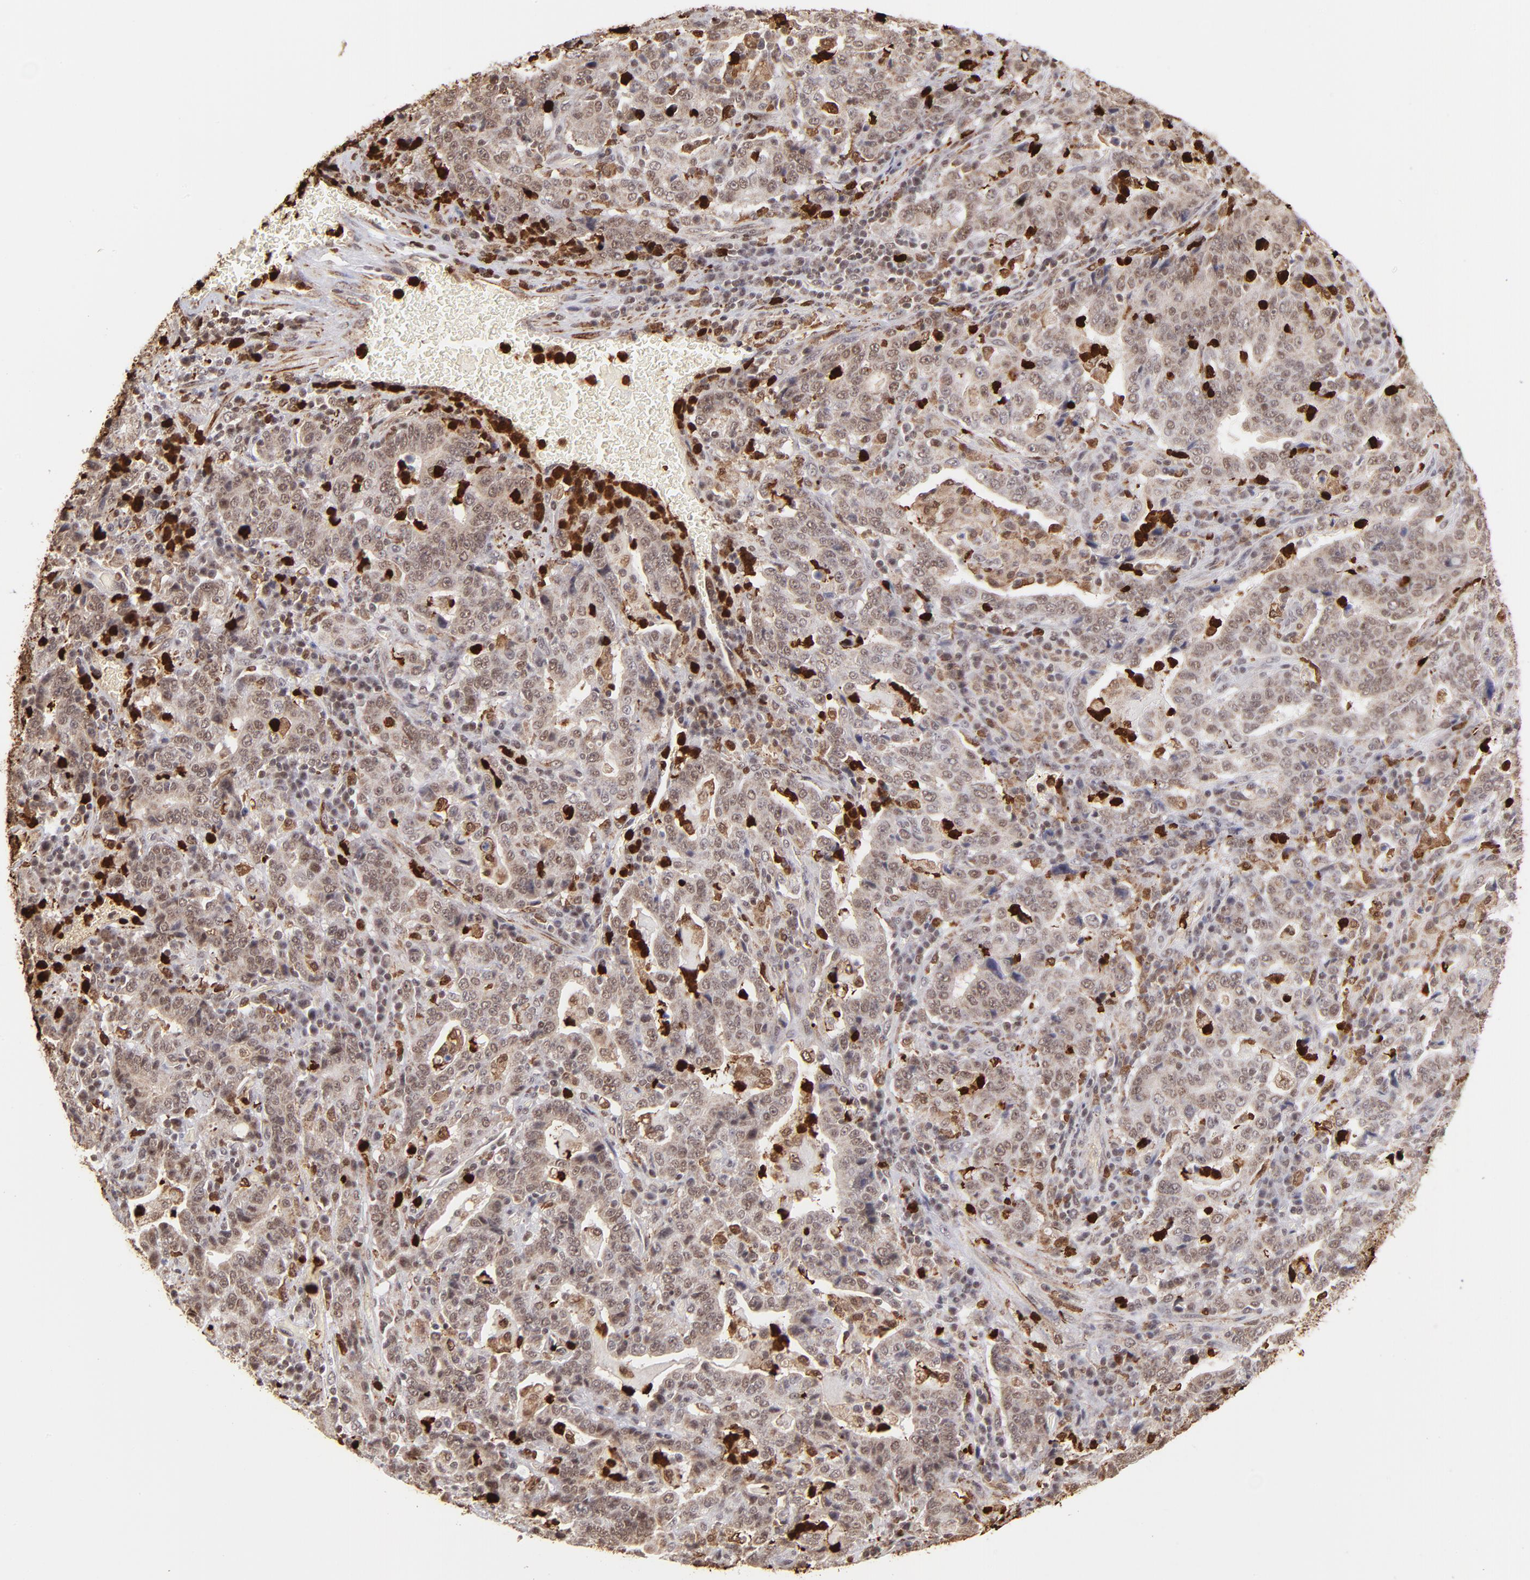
{"staining": {"intensity": "weak", "quantity": ">75%", "location": "cytoplasmic/membranous,nuclear"}, "tissue": "stomach cancer", "cell_type": "Tumor cells", "image_type": "cancer", "snomed": [{"axis": "morphology", "description": "Normal tissue, NOS"}, {"axis": "morphology", "description": "Adenocarcinoma, NOS"}, {"axis": "topography", "description": "Stomach, upper"}, {"axis": "topography", "description": "Stomach"}], "caption": "Stomach cancer stained for a protein (brown) reveals weak cytoplasmic/membranous and nuclear positive staining in approximately >75% of tumor cells.", "gene": "ZFX", "patient": {"sex": "male", "age": 59}}